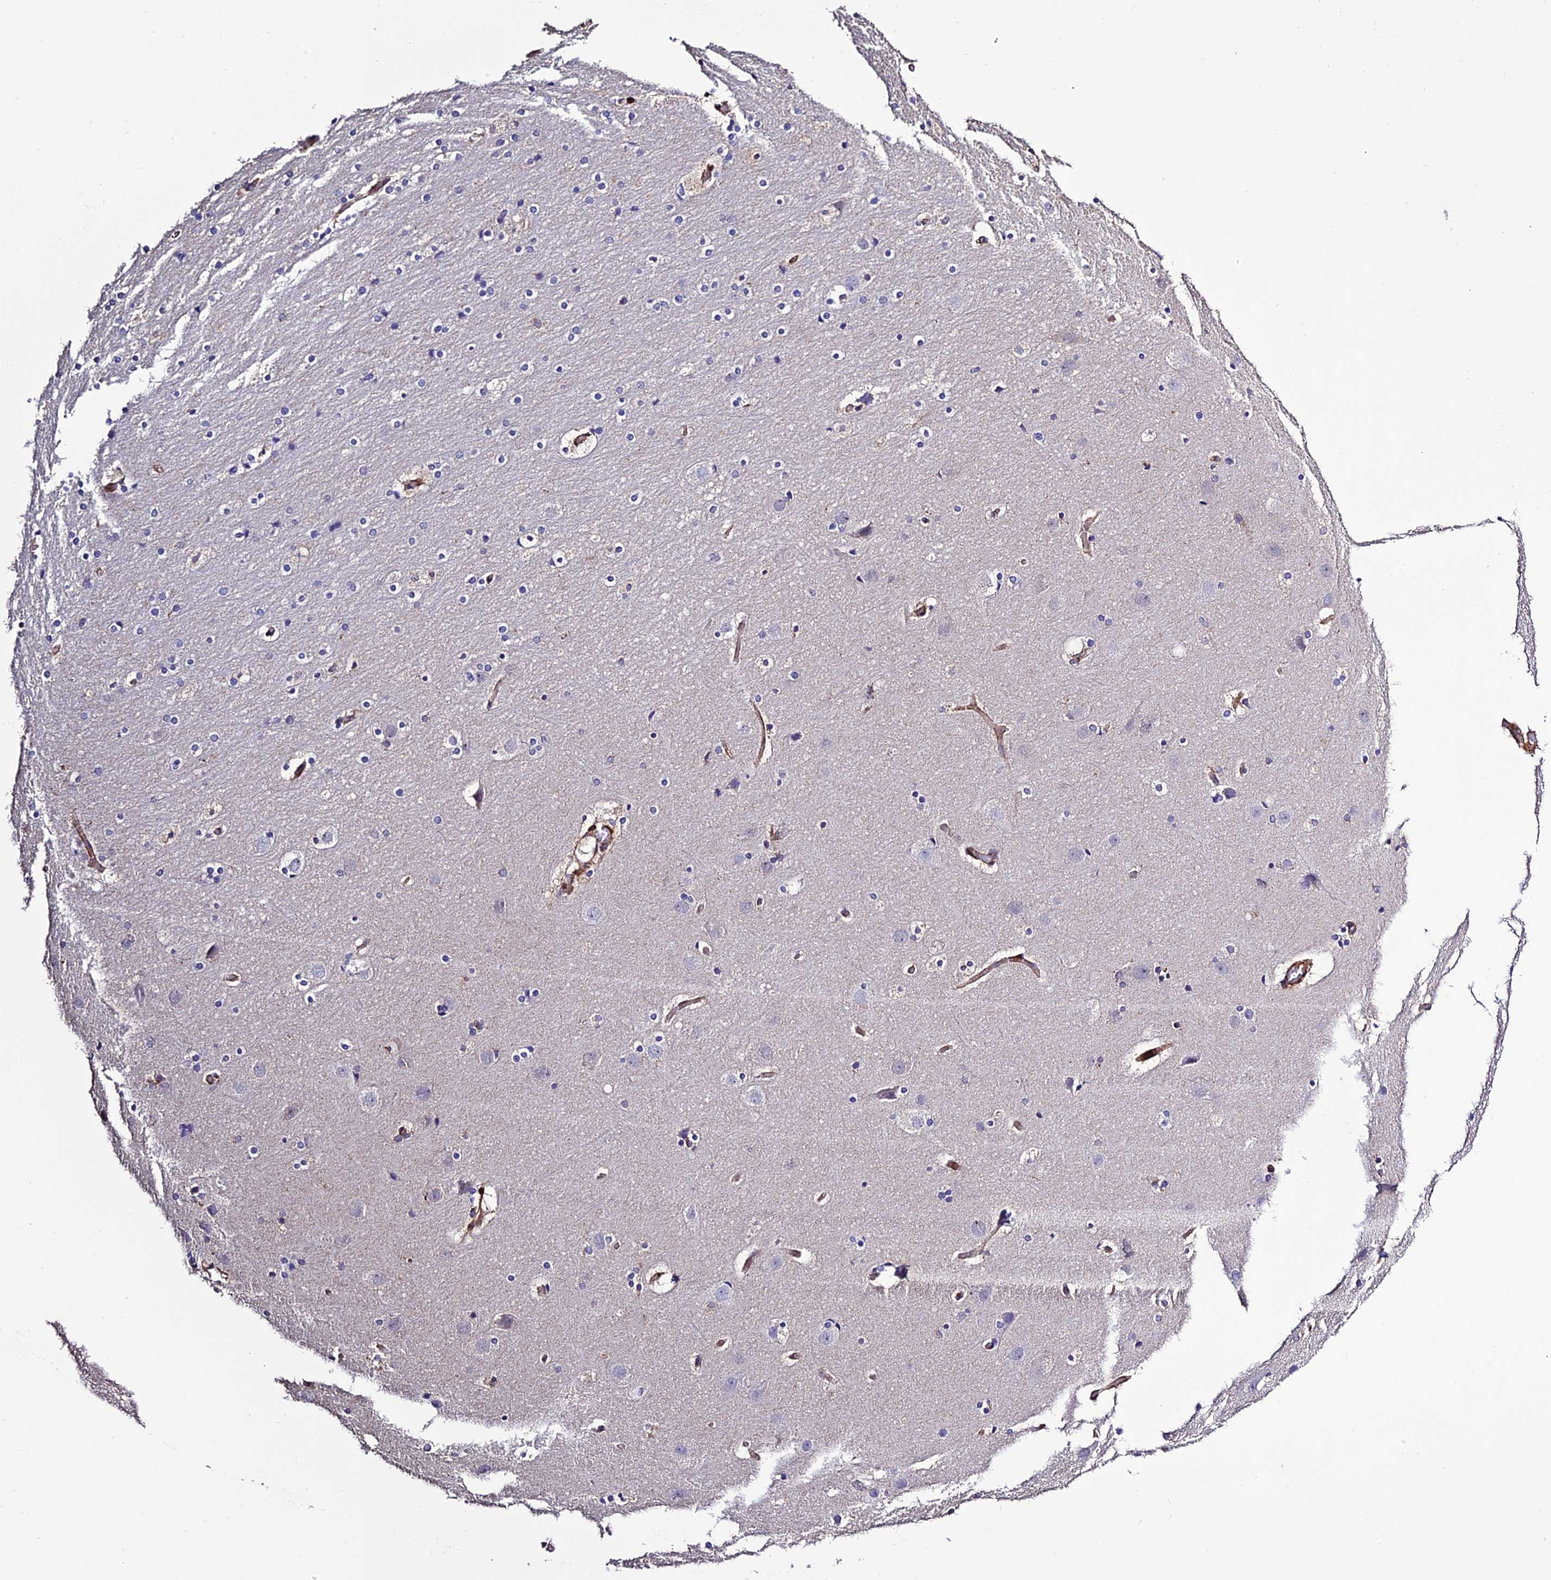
{"staining": {"intensity": "moderate", "quantity": ">75%", "location": "cytoplasmic/membranous"}, "tissue": "cerebral cortex", "cell_type": "Endothelial cells", "image_type": "normal", "snomed": [{"axis": "morphology", "description": "Normal tissue, NOS"}, {"axis": "topography", "description": "Cerebral cortex"}], "caption": "Immunohistochemistry (DAB (3,3'-diaminobenzidine)) staining of normal cerebral cortex reveals moderate cytoplasmic/membranous protein positivity in approximately >75% of endothelial cells.", "gene": "REX1BD", "patient": {"sex": "male", "age": 57}}